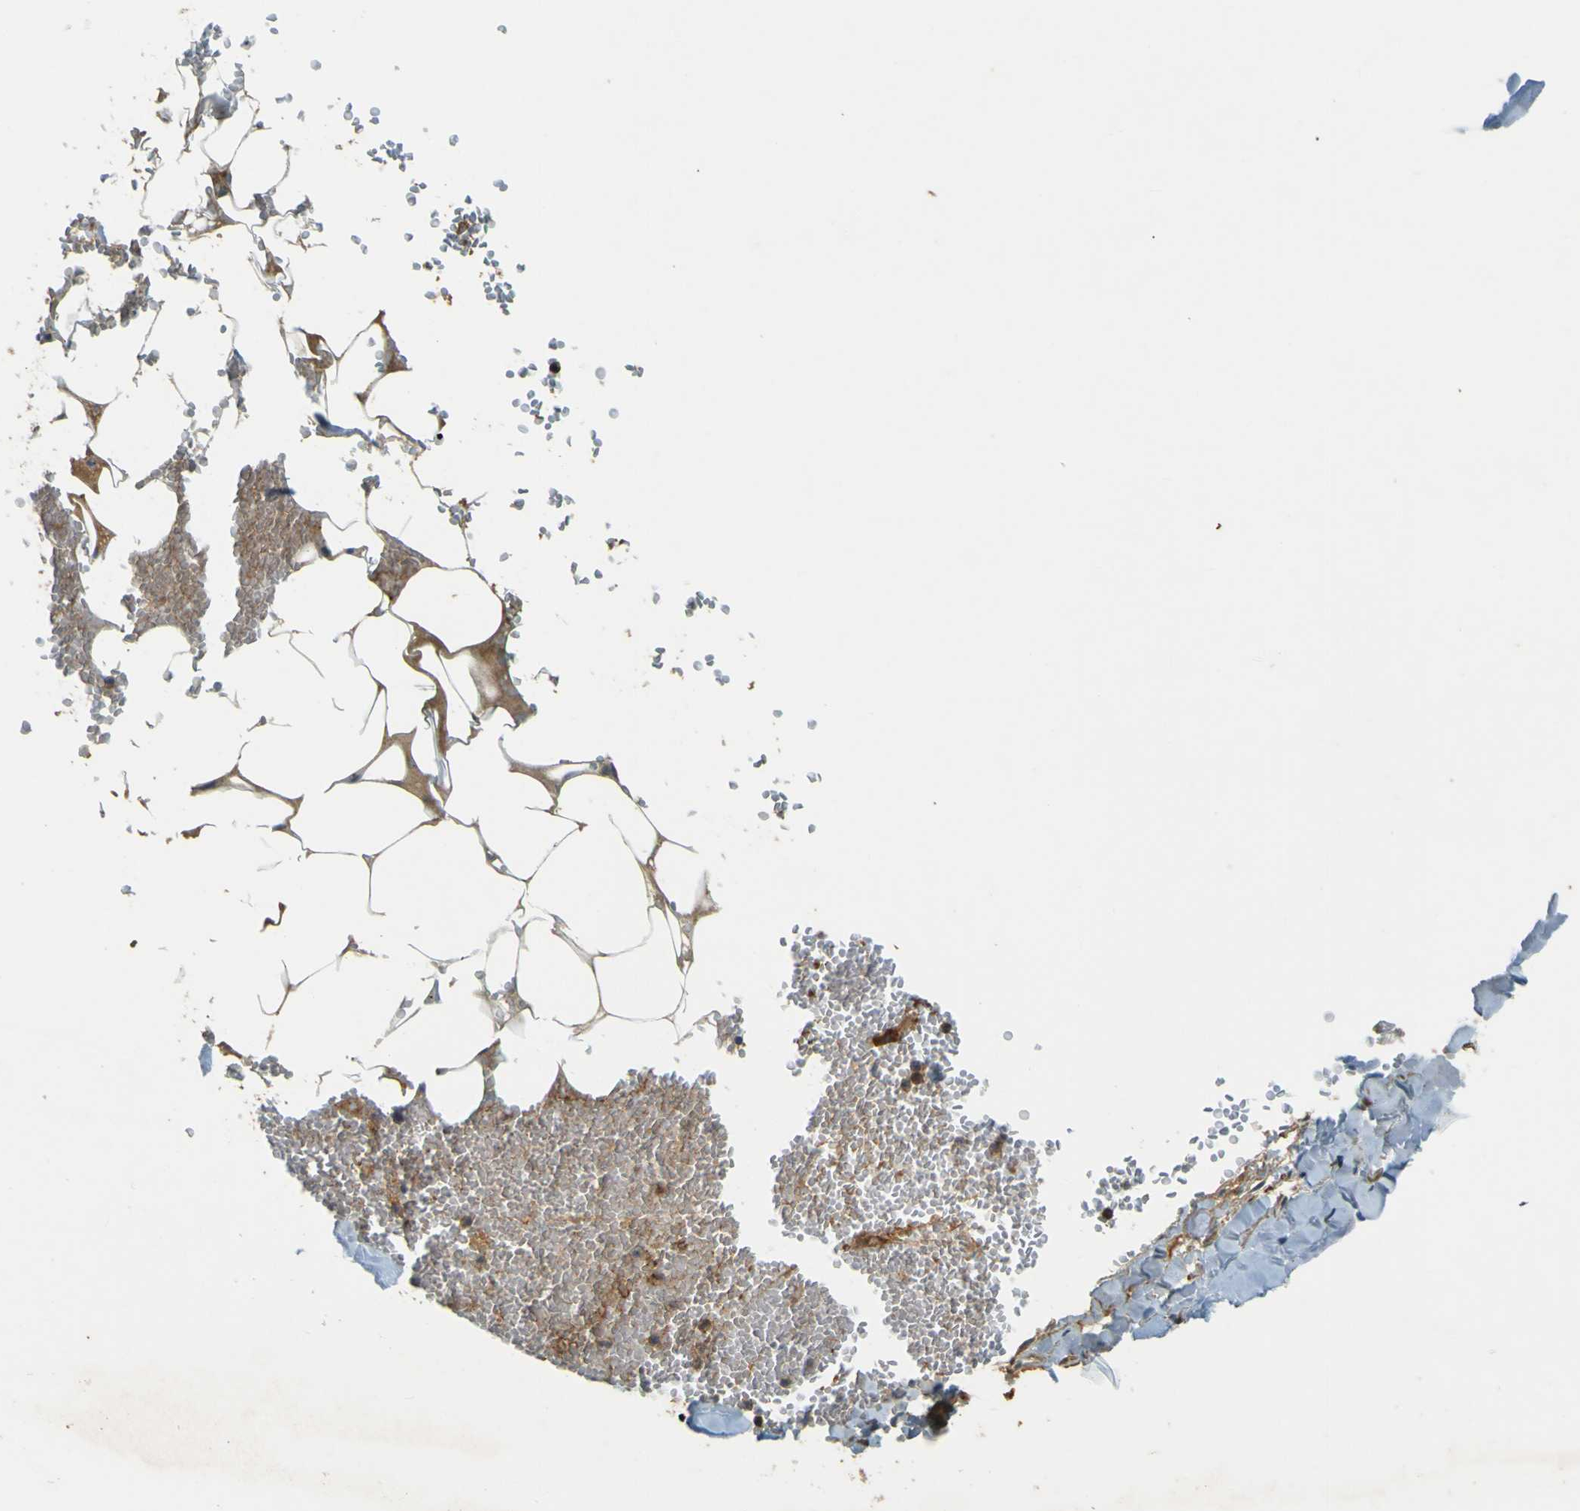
{"staining": {"intensity": "moderate", "quantity": ">75%", "location": "cytoplasmic/membranous"}, "tissue": "adipose tissue", "cell_type": "Adipocytes", "image_type": "normal", "snomed": [{"axis": "morphology", "description": "Normal tissue, NOS"}, {"axis": "topography", "description": "Adipose tissue"}, {"axis": "topography", "description": "Peripheral nerve tissue"}], "caption": "A brown stain highlights moderate cytoplasmic/membranous staining of a protein in adipocytes of benign adipose tissue. (brown staining indicates protein expression, while blue staining denotes nuclei).", "gene": "LPCAT1", "patient": {"sex": "male", "age": 52}}